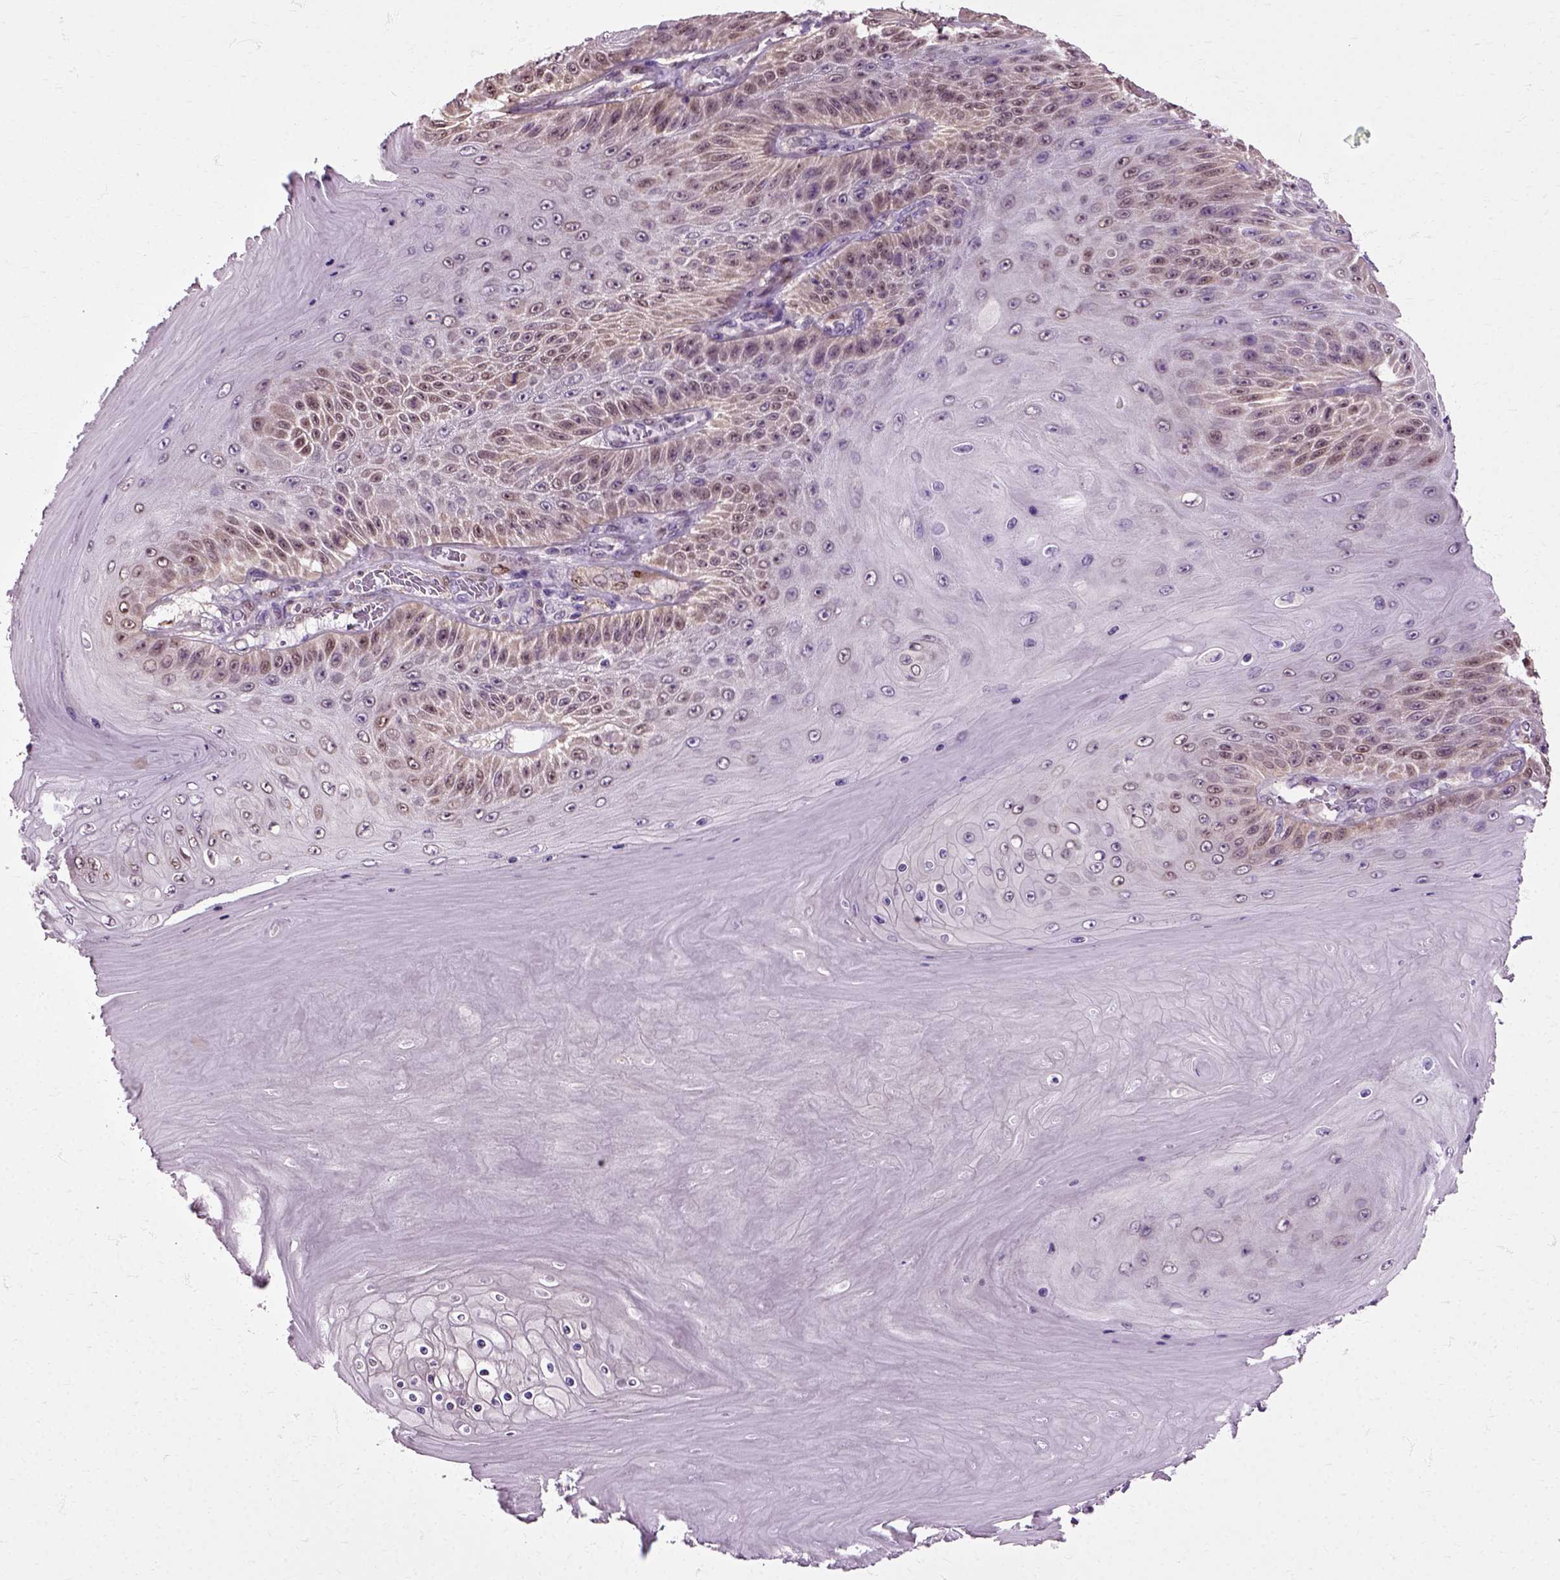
{"staining": {"intensity": "moderate", "quantity": "<25%", "location": "cytoplasmic/membranous"}, "tissue": "skin cancer", "cell_type": "Tumor cells", "image_type": "cancer", "snomed": [{"axis": "morphology", "description": "Squamous cell carcinoma, NOS"}, {"axis": "topography", "description": "Skin"}], "caption": "Protein analysis of skin cancer tissue displays moderate cytoplasmic/membranous positivity in about <25% of tumor cells.", "gene": "HSPA2", "patient": {"sex": "male", "age": 62}}